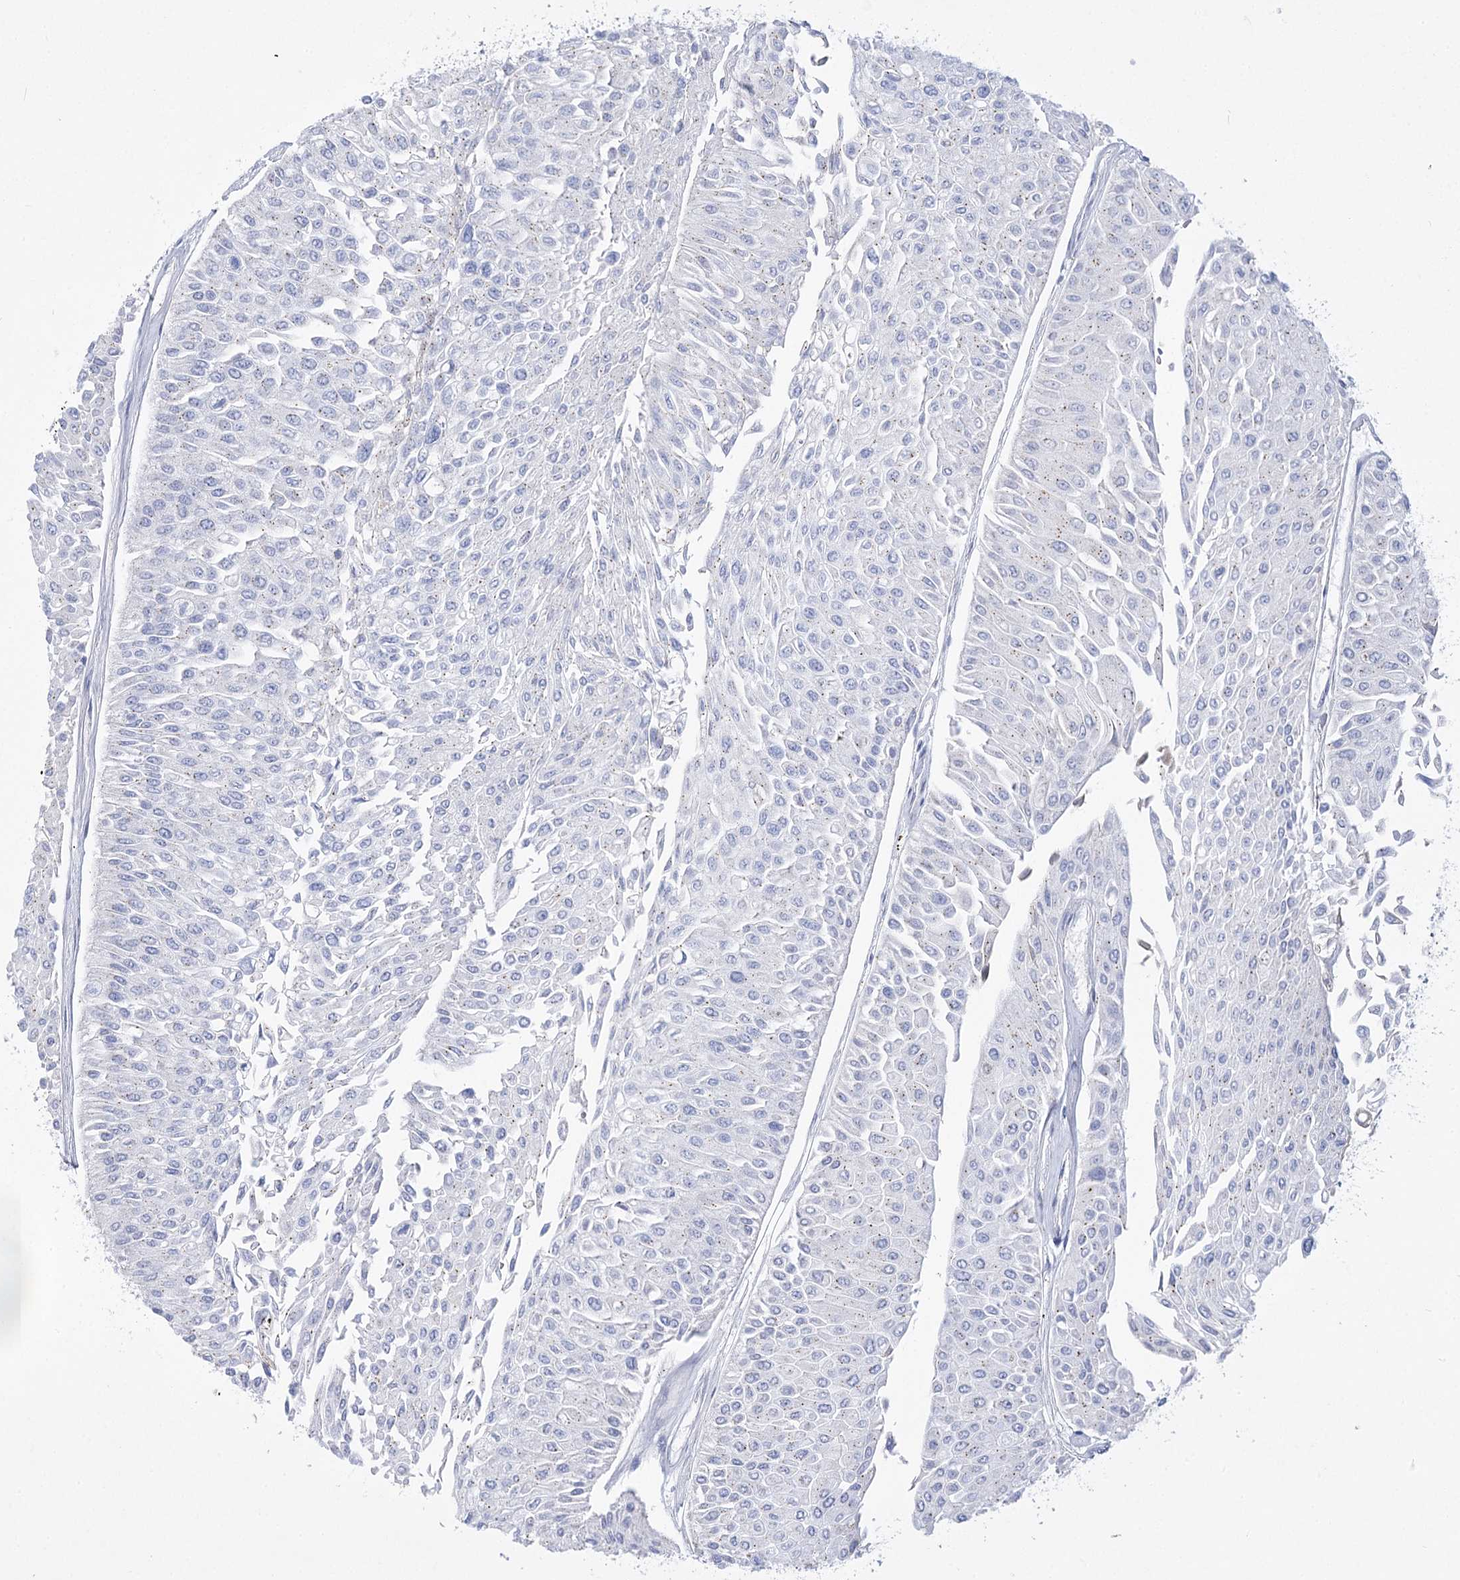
{"staining": {"intensity": "negative", "quantity": "none", "location": "none"}, "tissue": "urothelial cancer", "cell_type": "Tumor cells", "image_type": "cancer", "snomed": [{"axis": "morphology", "description": "Urothelial carcinoma, Low grade"}, {"axis": "topography", "description": "Urinary bladder"}], "caption": "An immunohistochemistry (IHC) micrograph of urothelial cancer is shown. There is no staining in tumor cells of urothelial cancer.", "gene": "ATP10B", "patient": {"sex": "male", "age": 67}}